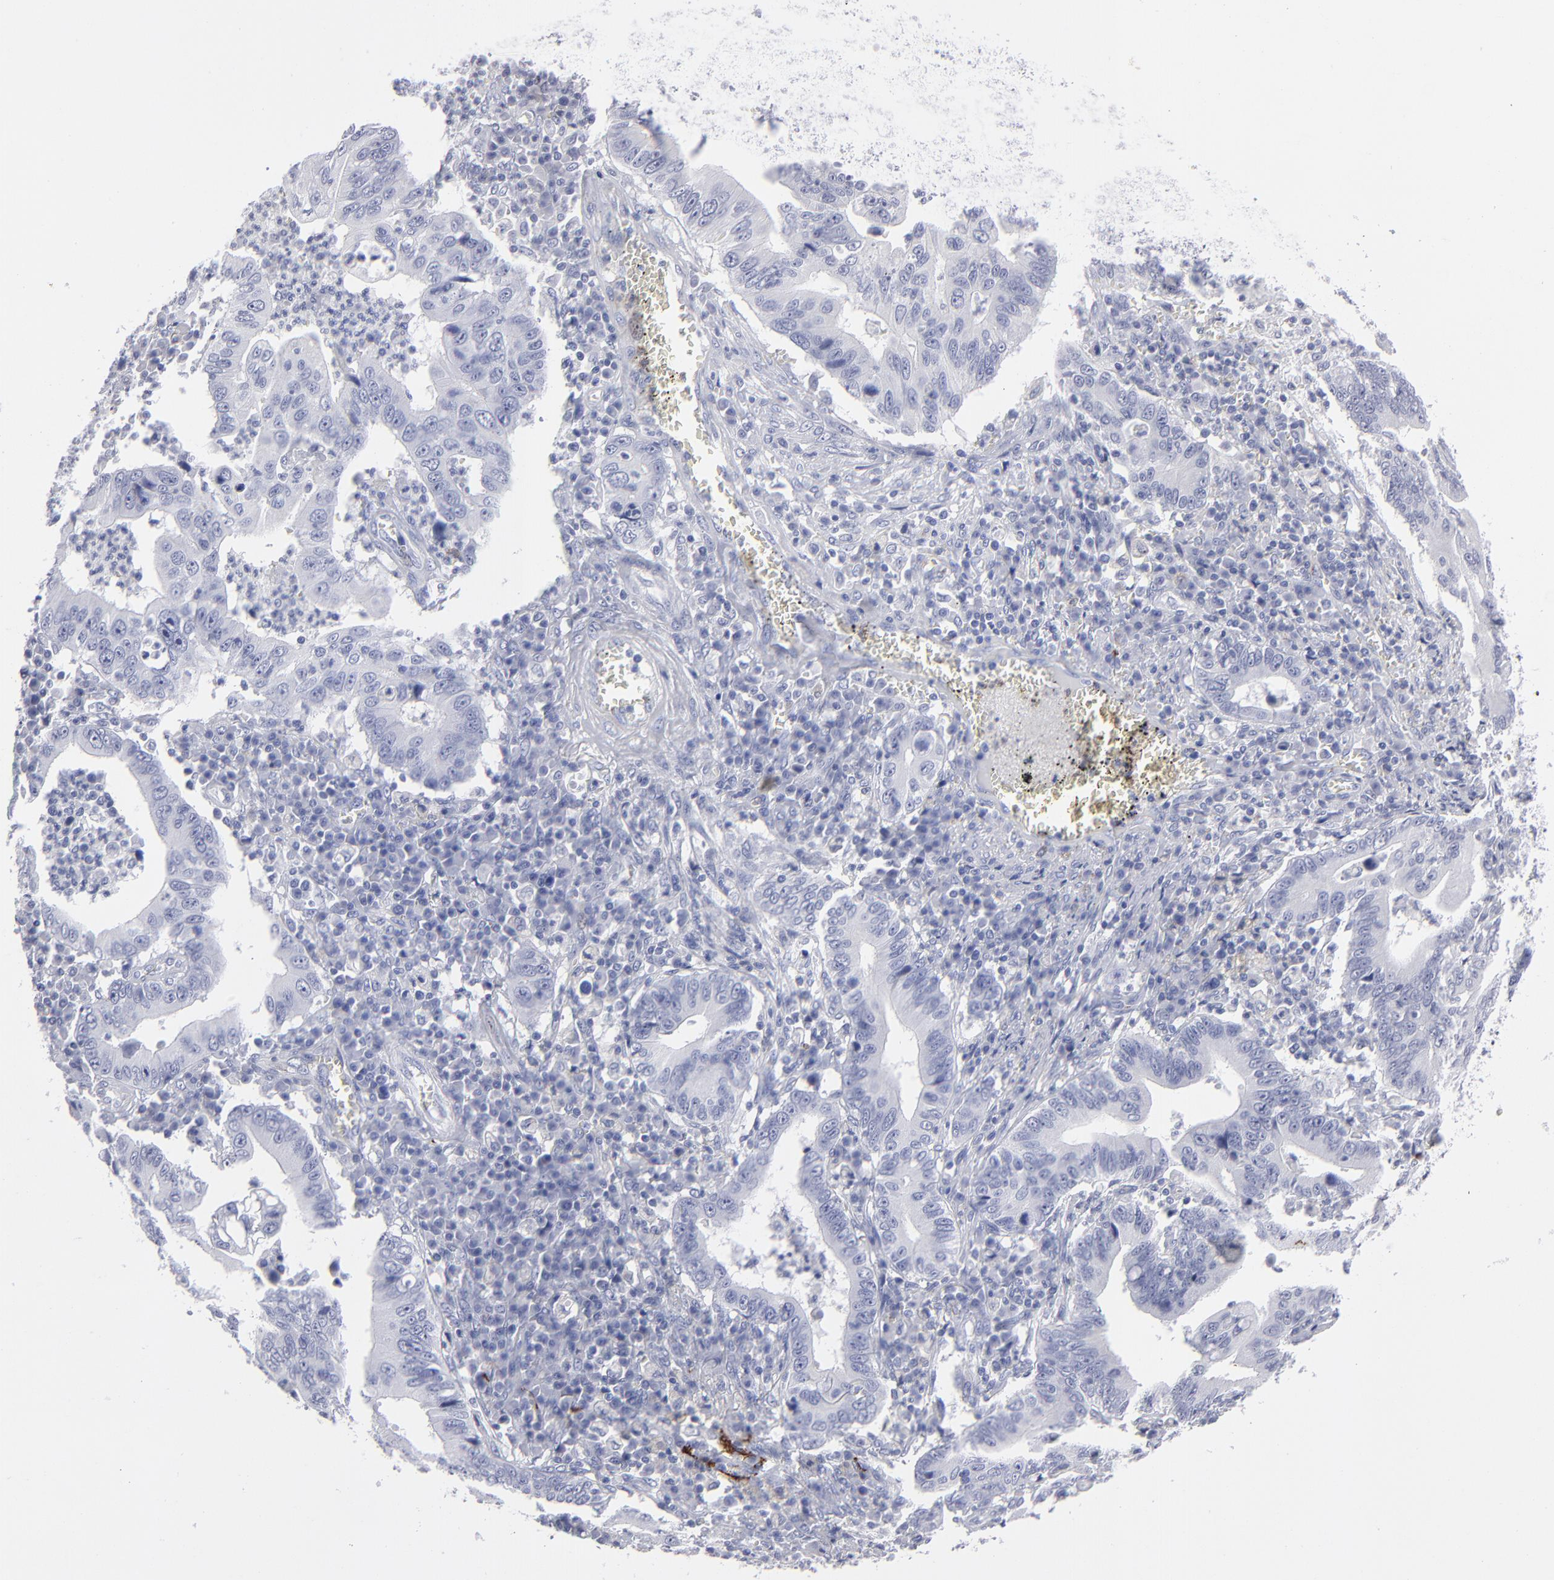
{"staining": {"intensity": "negative", "quantity": "none", "location": "none"}, "tissue": "stomach cancer", "cell_type": "Tumor cells", "image_type": "cancer", "snomed": [{"axis": "morphology", "description": "Adenocarcinoma, NOS"}, {"axis": "topography", "description": "Stomach, upper"}], "caption": "This image is of stomach cancer (adenocarcinoma) stained with immunohistochemistry to label a protein in brown with the nuclei are counter-stained blue. There is no positivity in tumor cells.", "gene": "CADM3", "patient": {"sex": "male", "age": 63}}